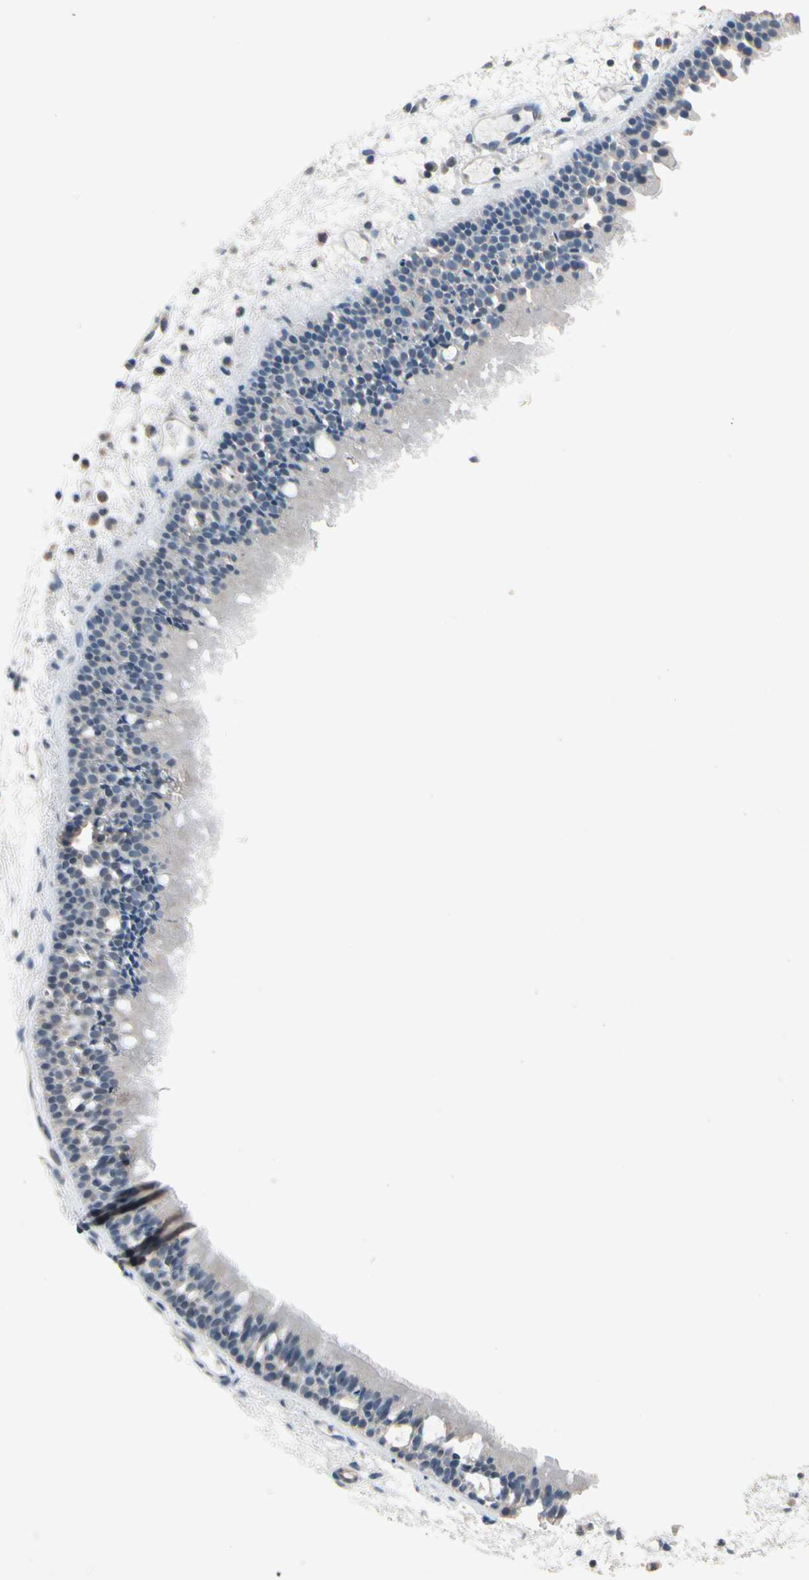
{"staining": {"intensity": "weak", "quantity": "25%-75%", "location": "cytoplasmic/membranous"}, "tissue": "nasopharynx", "cell_type": "Respiratory epithelial cells", "image_type": "normal", "snomed": [{"axis": "morphology", "description": "Normal tissue, NOS"}, {"axis": "topography", "description": "Nasopharynx"}], "caption": "An immunohistochemistry (IHC) micrograph of benign tissue is shown. Protein staining in brown shows weak cytoplasmic/membranous positivity in nasopharynx within respiratory epithelial cells. (Stains: DAB in brown, nuclei in blue, Microscopy: brightfield microscopy at high magnification).", "gene": "STK40", "patient": {"sex": "female", "age": 78}}